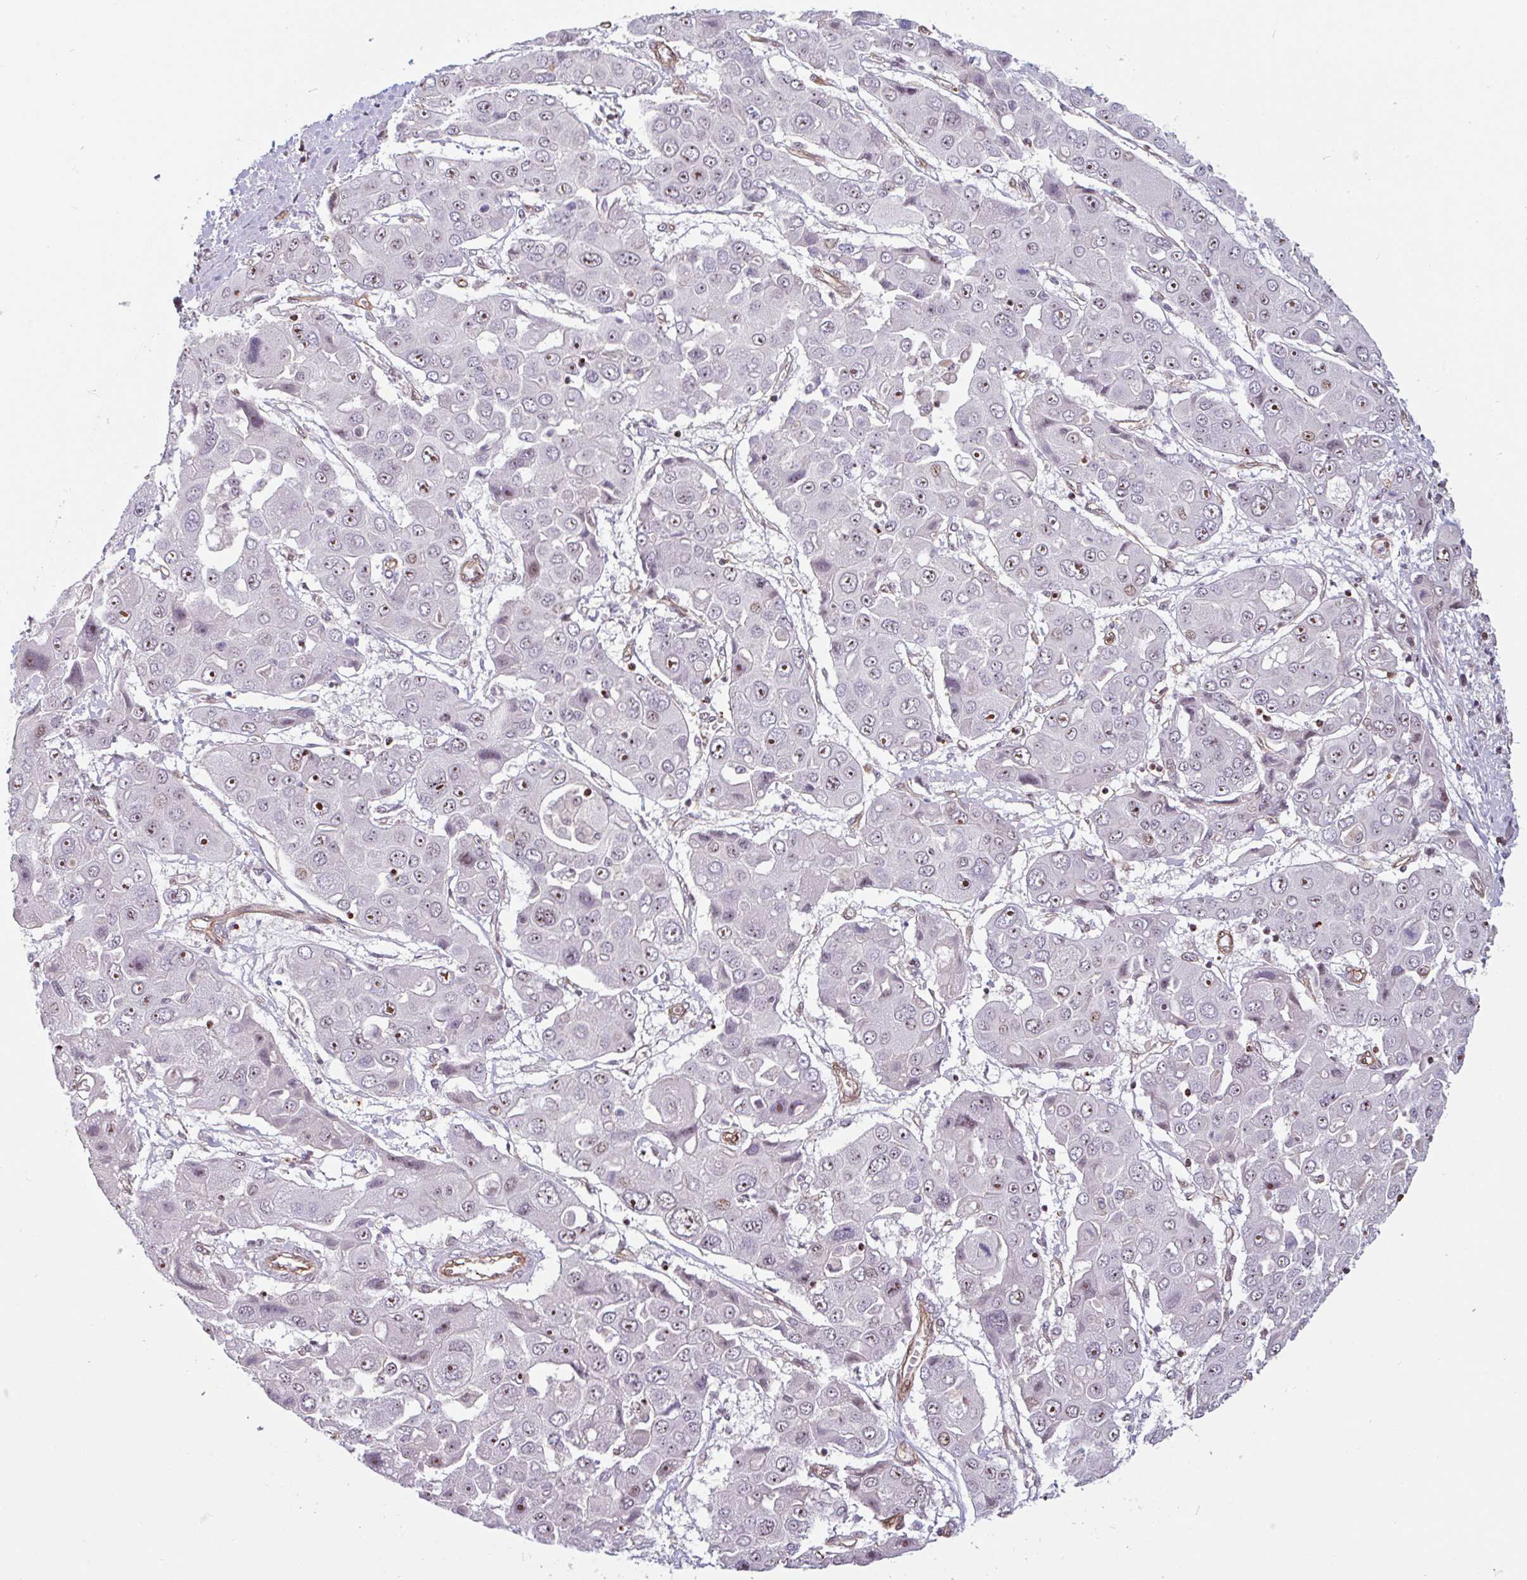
{"staining": {"intensity": "moderate", "quantity": "25%-75%", "location": "nuclear"}, "tissue": "liver cancer", "cell_type": "Tumor cells", "image_type": "cancer", "snomed": [{"axis": "morphology", "description": "Cholangiocarcinoma"}, {"axis": "topography", "description": "Liver"}], "caption": "Protein staining of cholangiocarcinoma (liver) tissue reveals moderate nuclear positivity in approximately 25%-75% of tumor cells.", "gene": "ZNF689", "patient": {"sex": "male", "age": 67}}